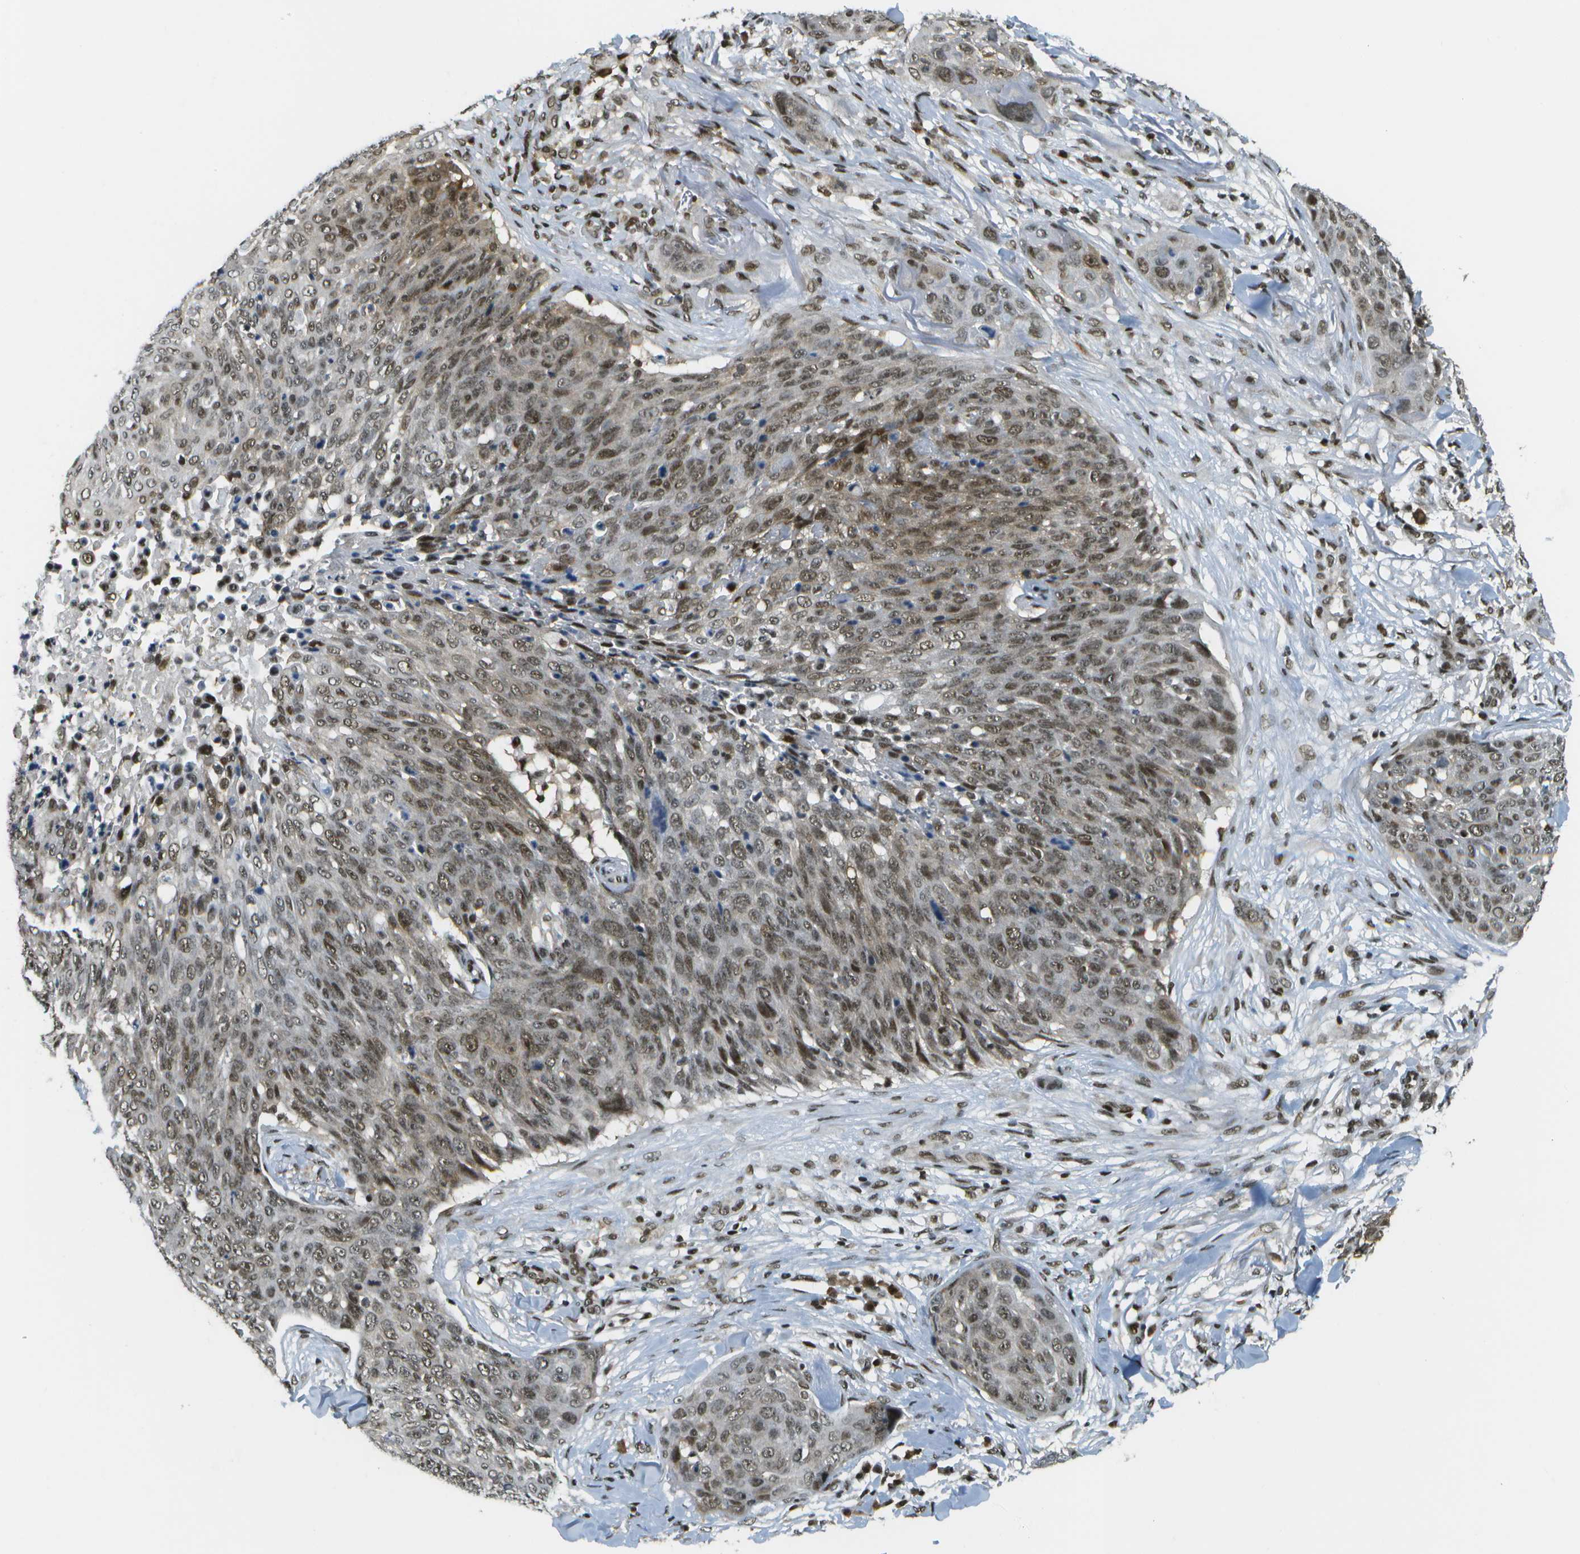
{"staining": {"intensity": "moderate", "quantity": "25%-75%", "location": "nuclear"}, "tissue": "skin cancer", "cell_type": "Tumor cells", "image_type": "cancer", "snomed": [{"axis": "morphology", "description": "Squamous cell carcinoma in situ, NOS"}, {"axis": "morphology", "description": "Squamous cell carcinoma, NOS"}, {"axis": "topography", "description": "Skin"}], "caption": "High-power microscopy captured an IHC image of squamous cell carcinoma in situ (skin), revealing moderate nuclear positivity in approximately 25%-75% of tumor cells. (DAB IHC, brown staining for protein, blue staining for nuclei).", "gene": "IRF7", "patient": {"sex": "male", "age": 93}}